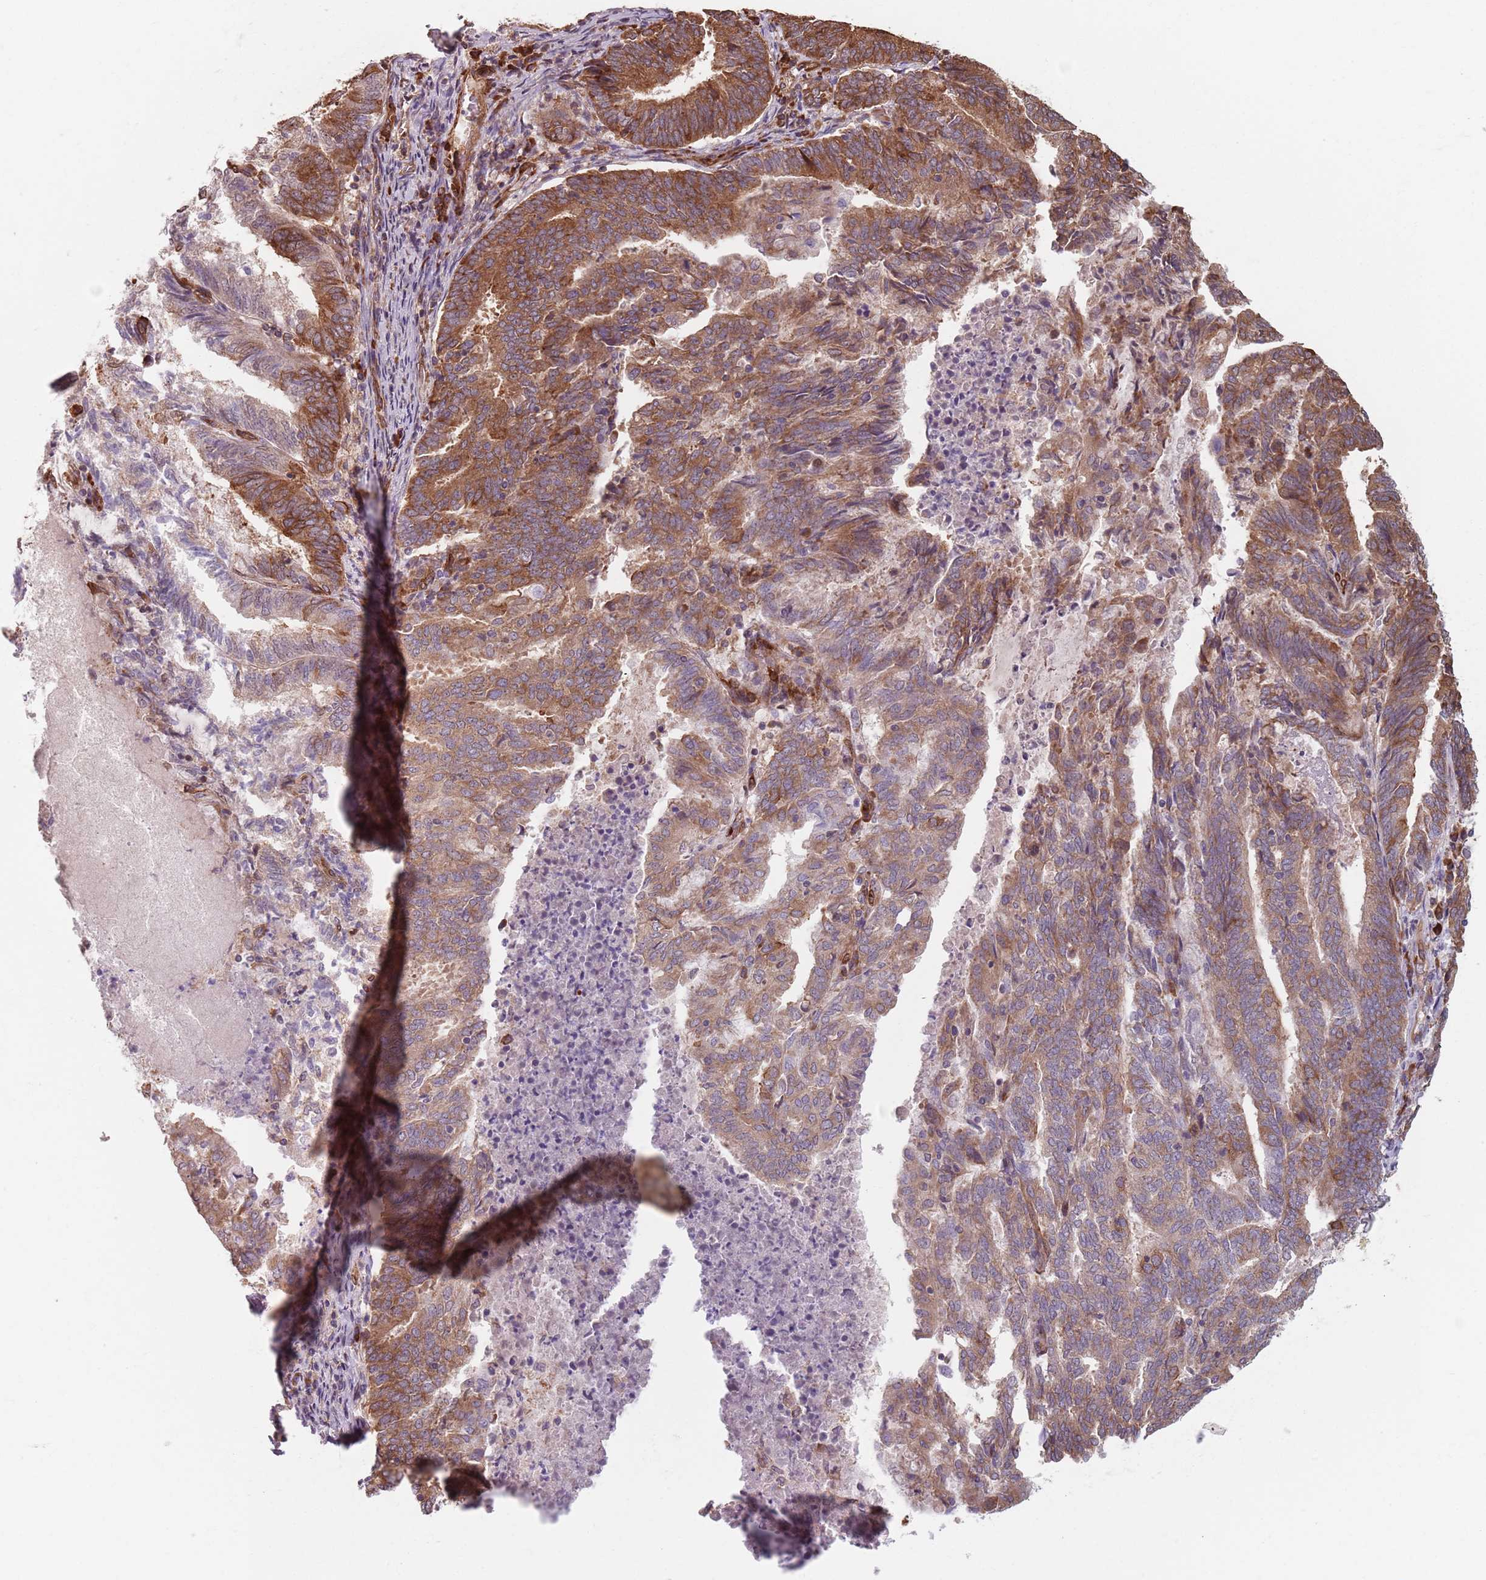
{"staining": {"intensity": "moderate", "quantity": ">75%", "location": "cytoplasmic/membranous"}, "tissue": "endometrial cancer", "cell_type": "Tumor cells", "image_type": "cancer", "snomed": [{"axis": "morphology", "description": "Adenocarcinoma, NOS"}, {"axis": "topography", "description": "Endometrium"}], "caption": "Tumor cells display medium levels of moderate cytoplasmic/membranous expression in about >75% of cells in human endometrial adenocarcinoma.", "gene": "NOTCH3", "patient": {"sex": "female", "age": 80}}